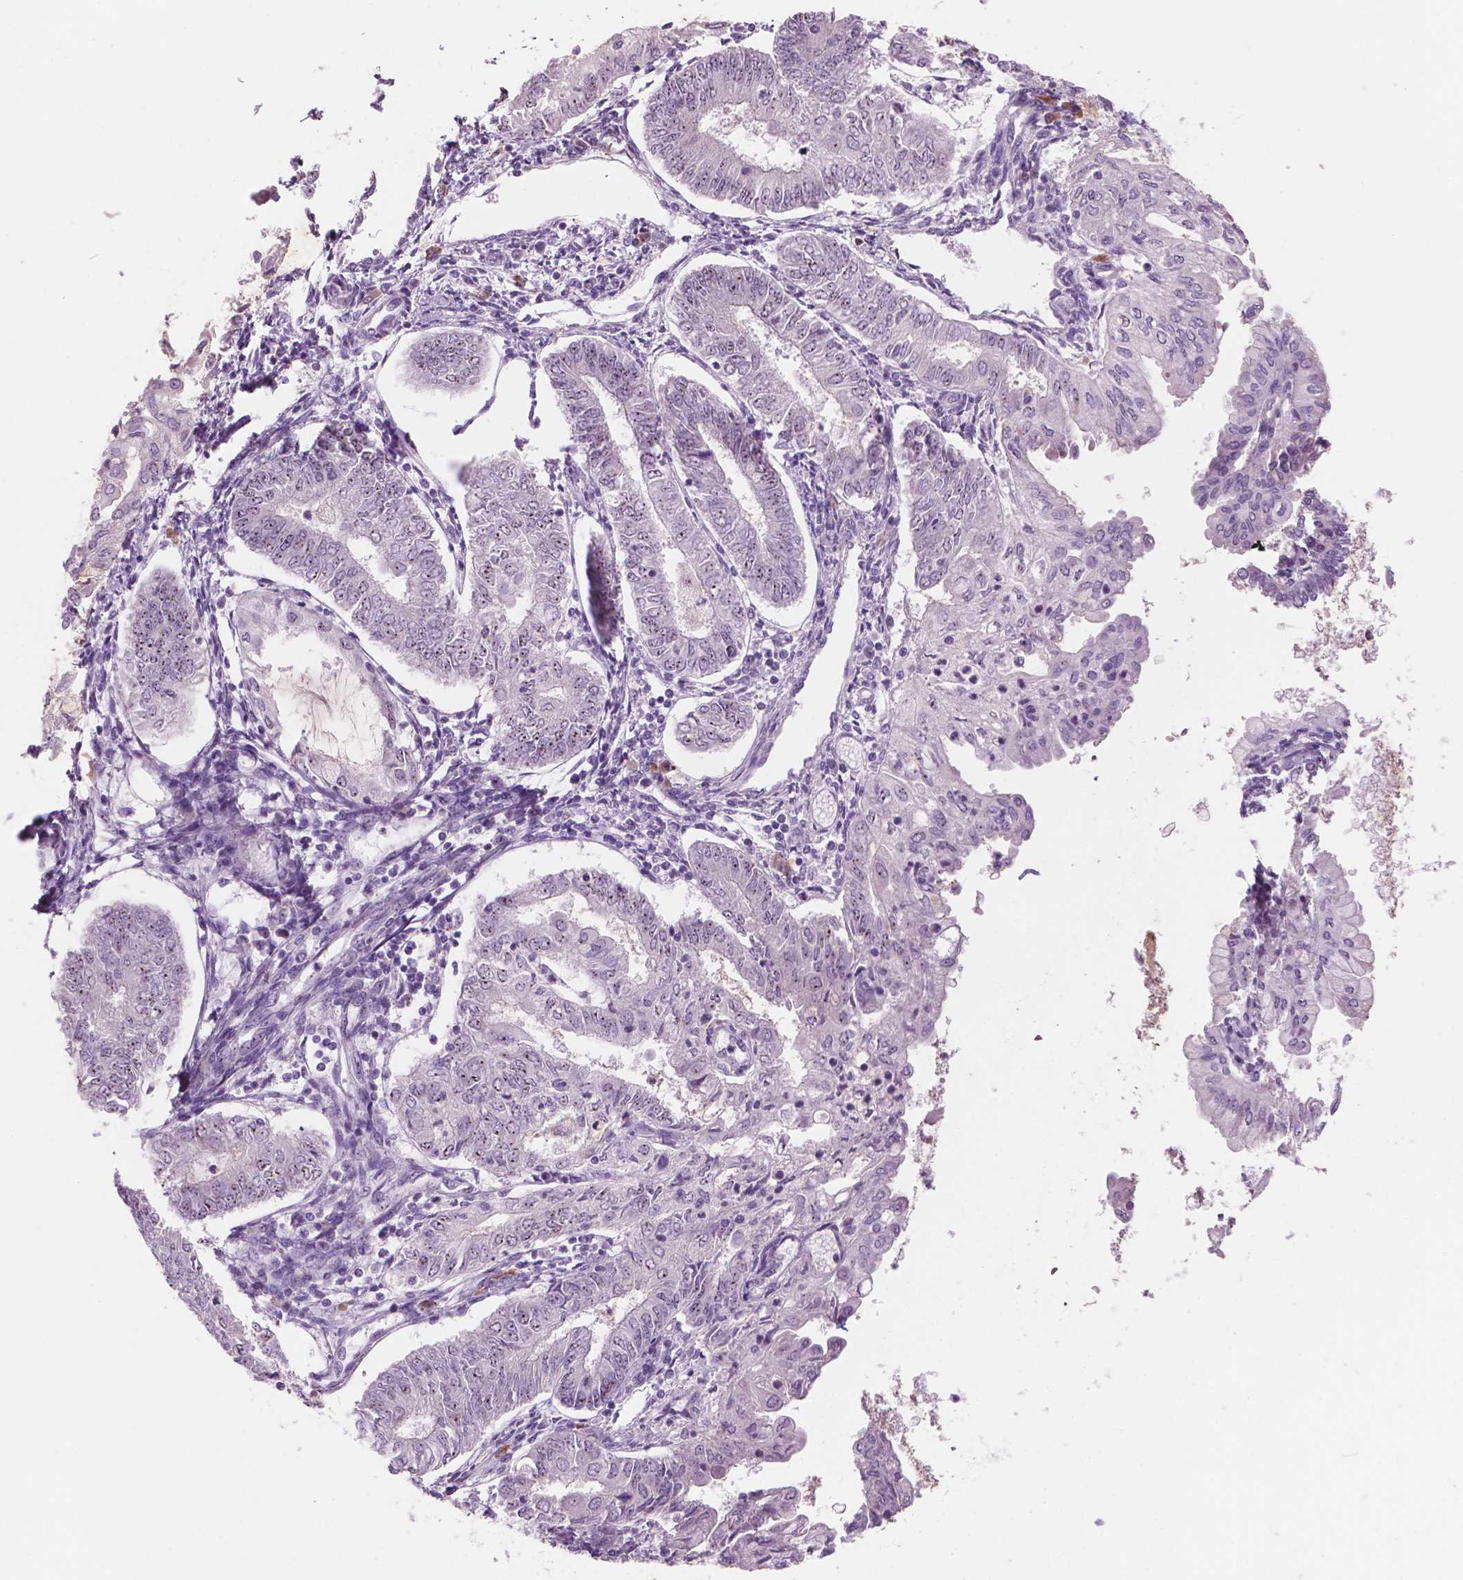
{"staining": {"intensity": "negative", "quantity": "none", "location": "none"}, "tissue": "endometrial cancer", "cell_type": "Tumor cells", "image_type": "cancer", "snomed": [{"axis": "morphology", "description": "Adenocarcinoma, NOS"}, {"axis": "topography", "description": "Endometrium"}], "caption": "A photomicrograph of endometrial cancer stained for a protein reveals no brown staining in tumor cells.", "gene": "ZNF853", "patient": {"sex": "female", "age": 68}}